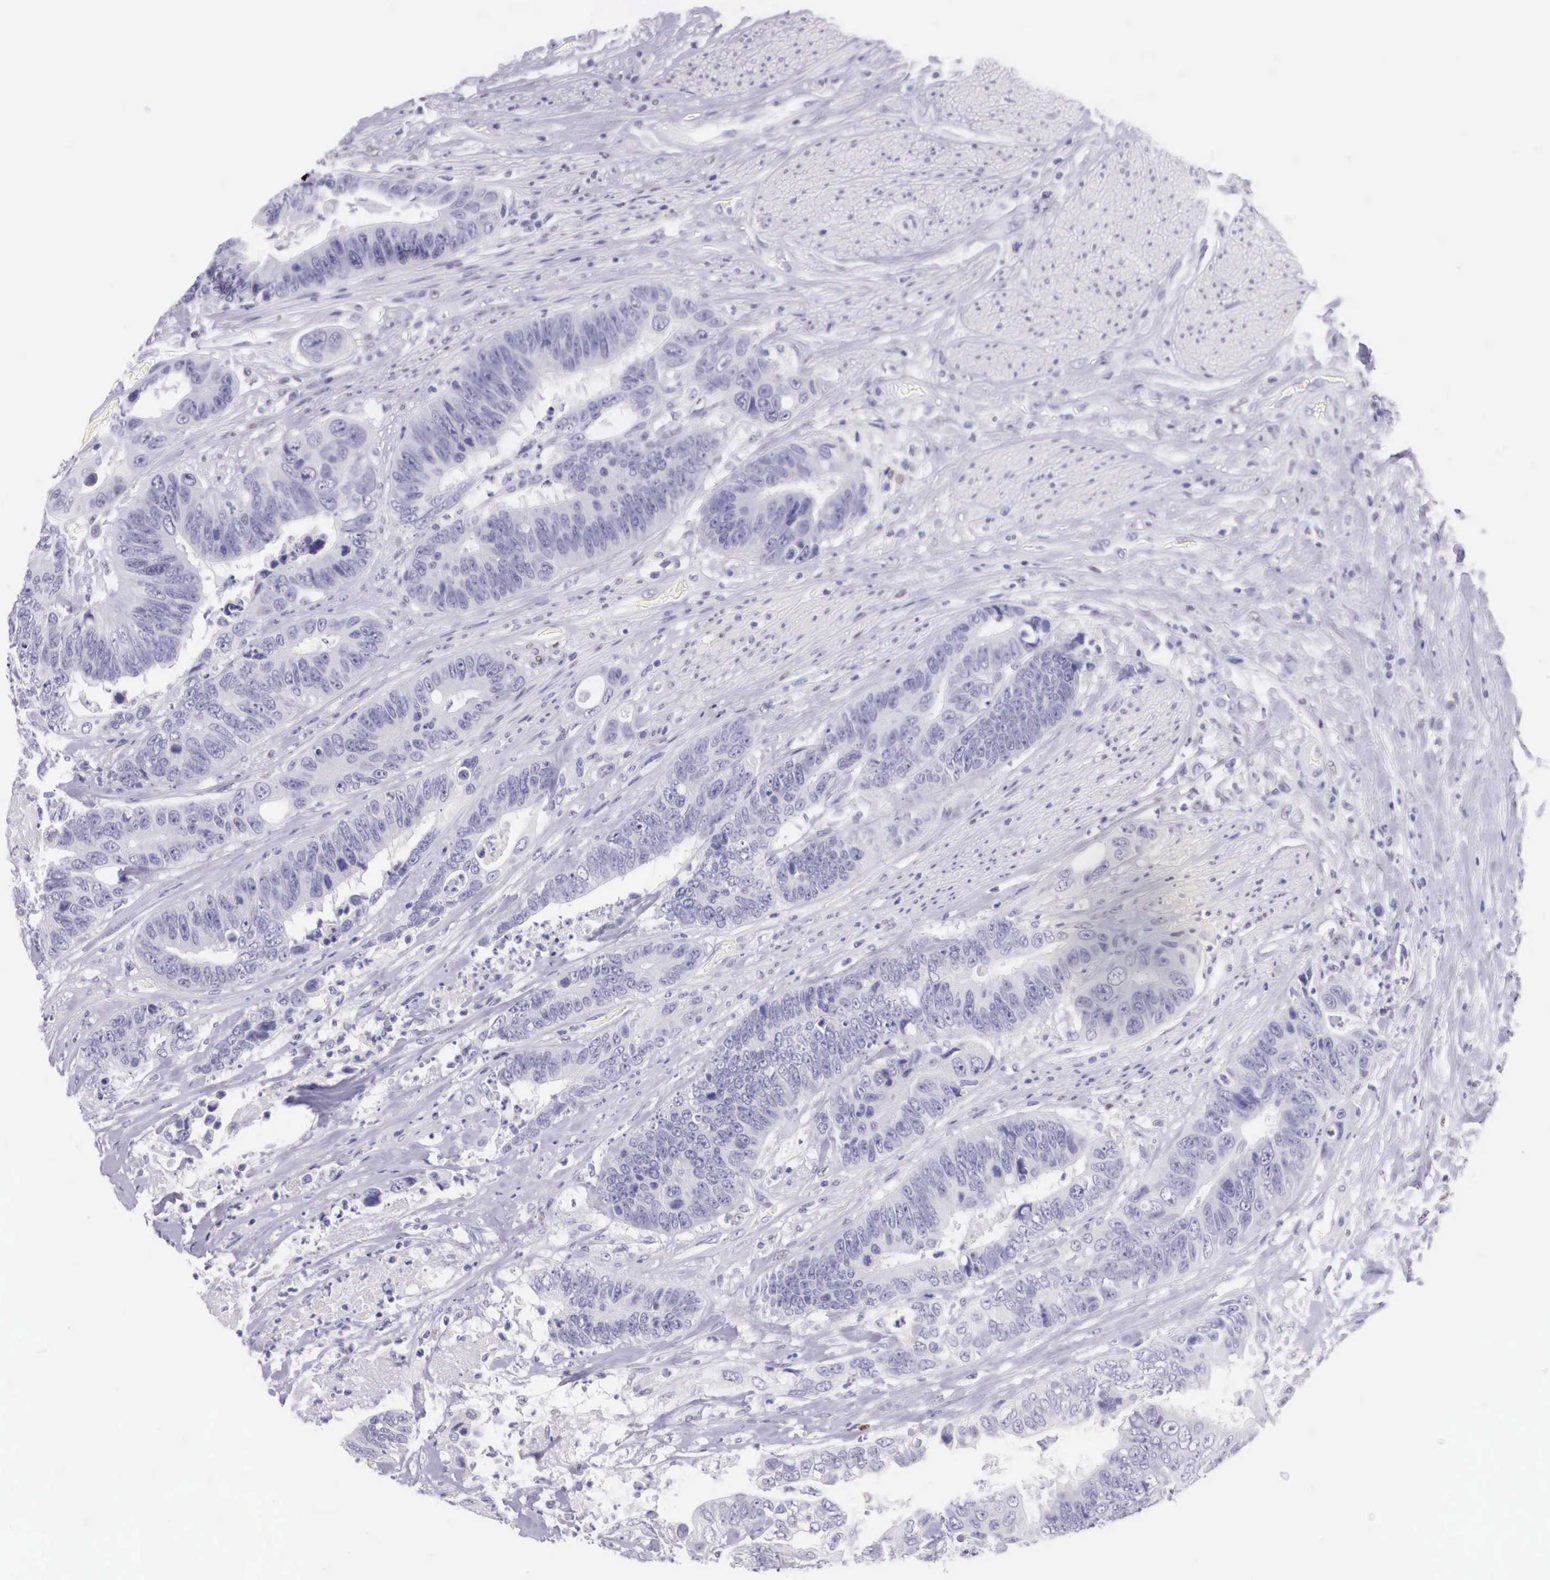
{"staining": {"intensity": "negative", "quantity": "none", "location": "none"}, "tissue": "colorectal cancer", "cell_type": "Tumor cells", "image_type": "cancer", "snomed": [{"axis": "morphology", "description": "Adenocarcinoma, NOS"}, {"axis": "topography", "description": "Rectum"}], "caption": "The histopathology image exhibits no significant staining in tumor cells of colorectal cancer. Brightfield microscopy of immunohistochemistry stained with DAB (3,3'-diaminobenzidine) (brown) and hematoxylin (blue), captured at high magnification.", "gene": "BCL6", "patient": {"sex": "female", "age": 65}}